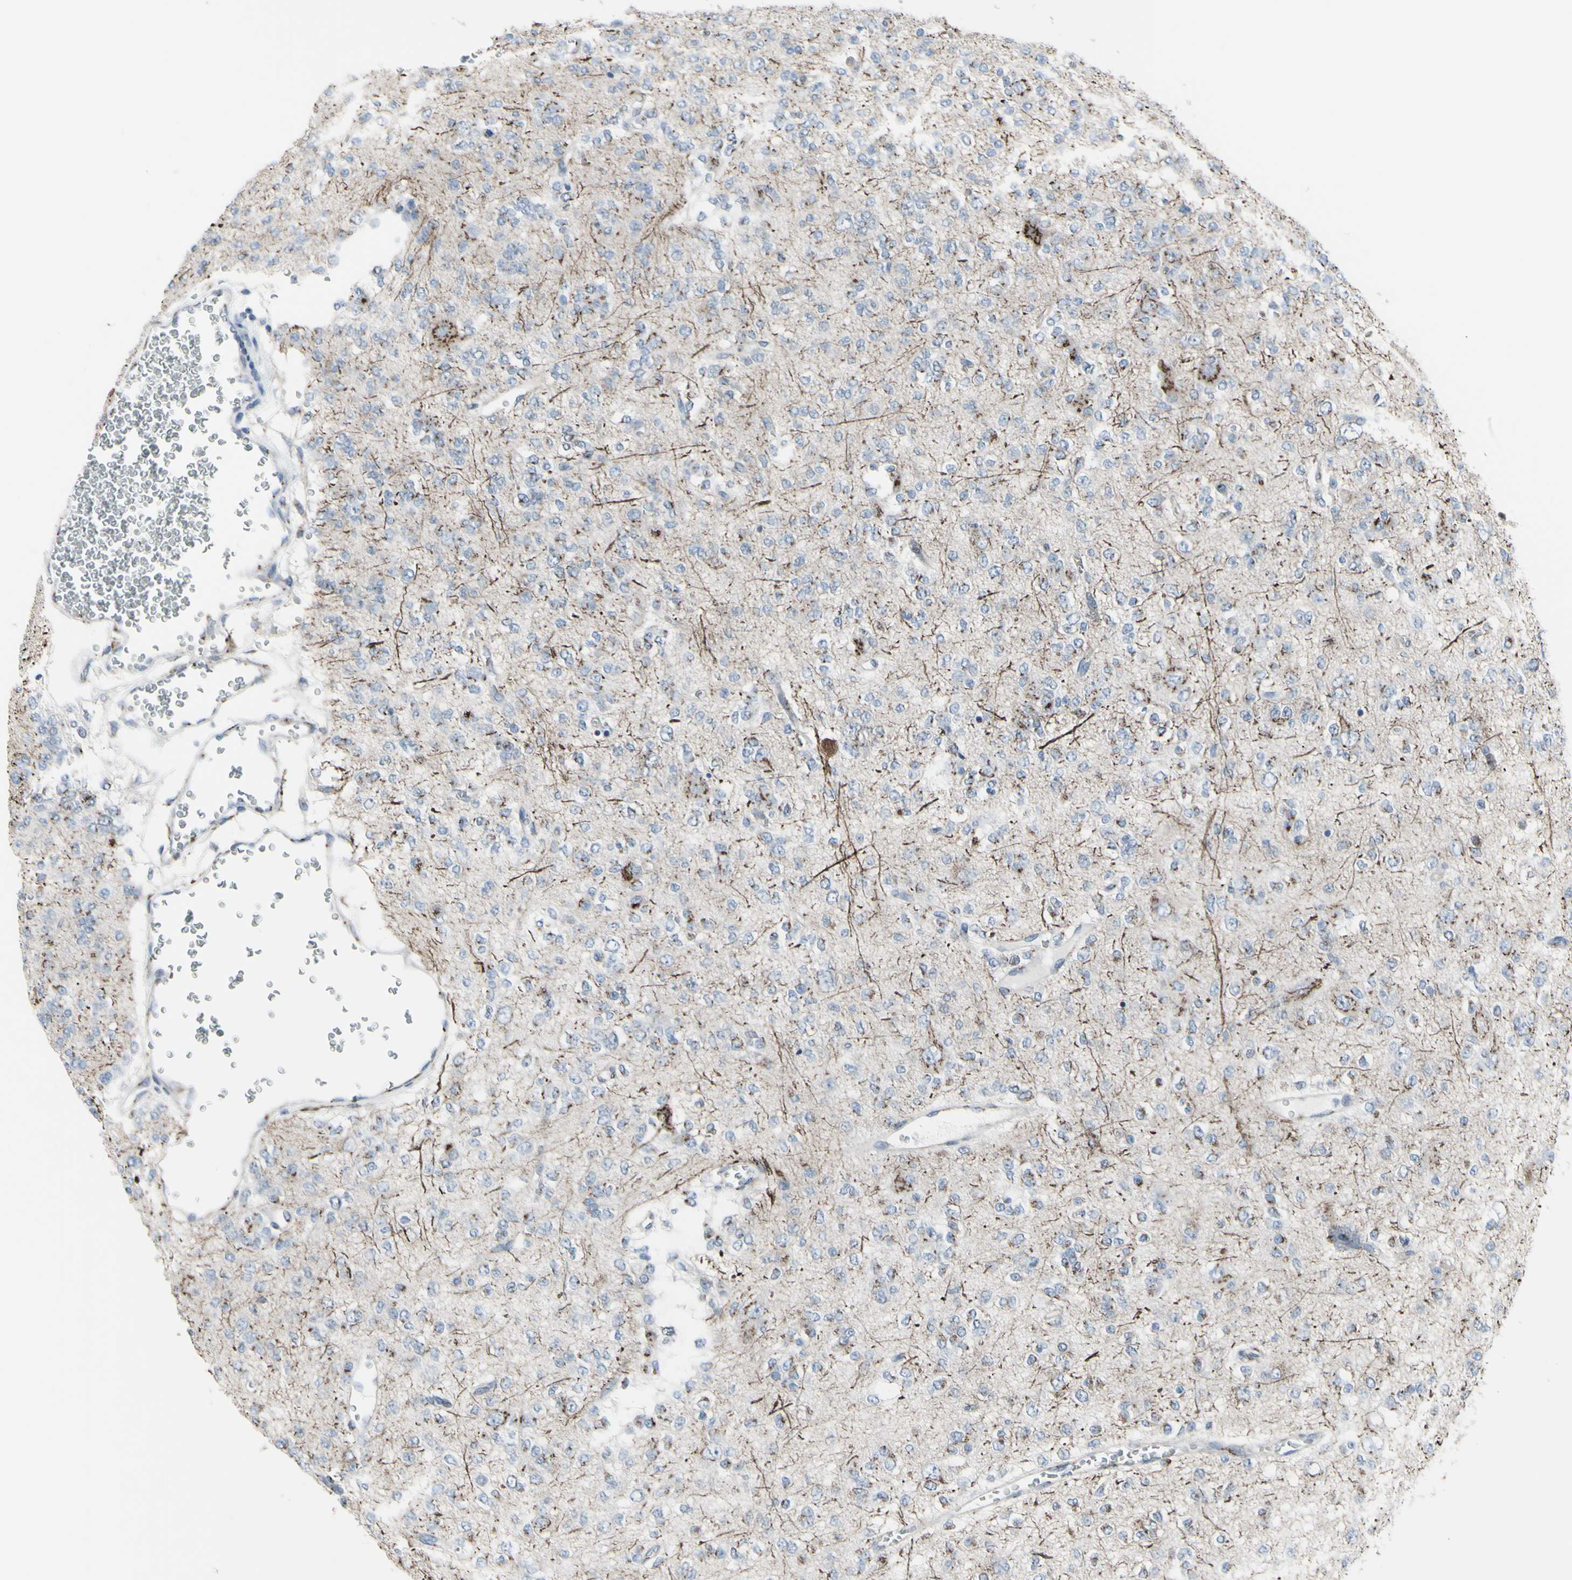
{"staining": {"intensity": "moderate", "quantity": "25%-75%", "location": "cytoplasmic/membranous"}, "tissue": "glioma", "cell_type": "Tumor cells", "image_type": "cancer", "snomed": [{"axis": "morphology", "description": "Glioma, malignant, Low grade"}, {"axis": "topography", "description": "Brain"}], "caption": "Glioma tissue demonstrates moderate cytoplasmic/membranous expression in approximately 25%-75% of tumor cells", "gene": "GLG1", "patient": {"sex": "male", "age": 38}}